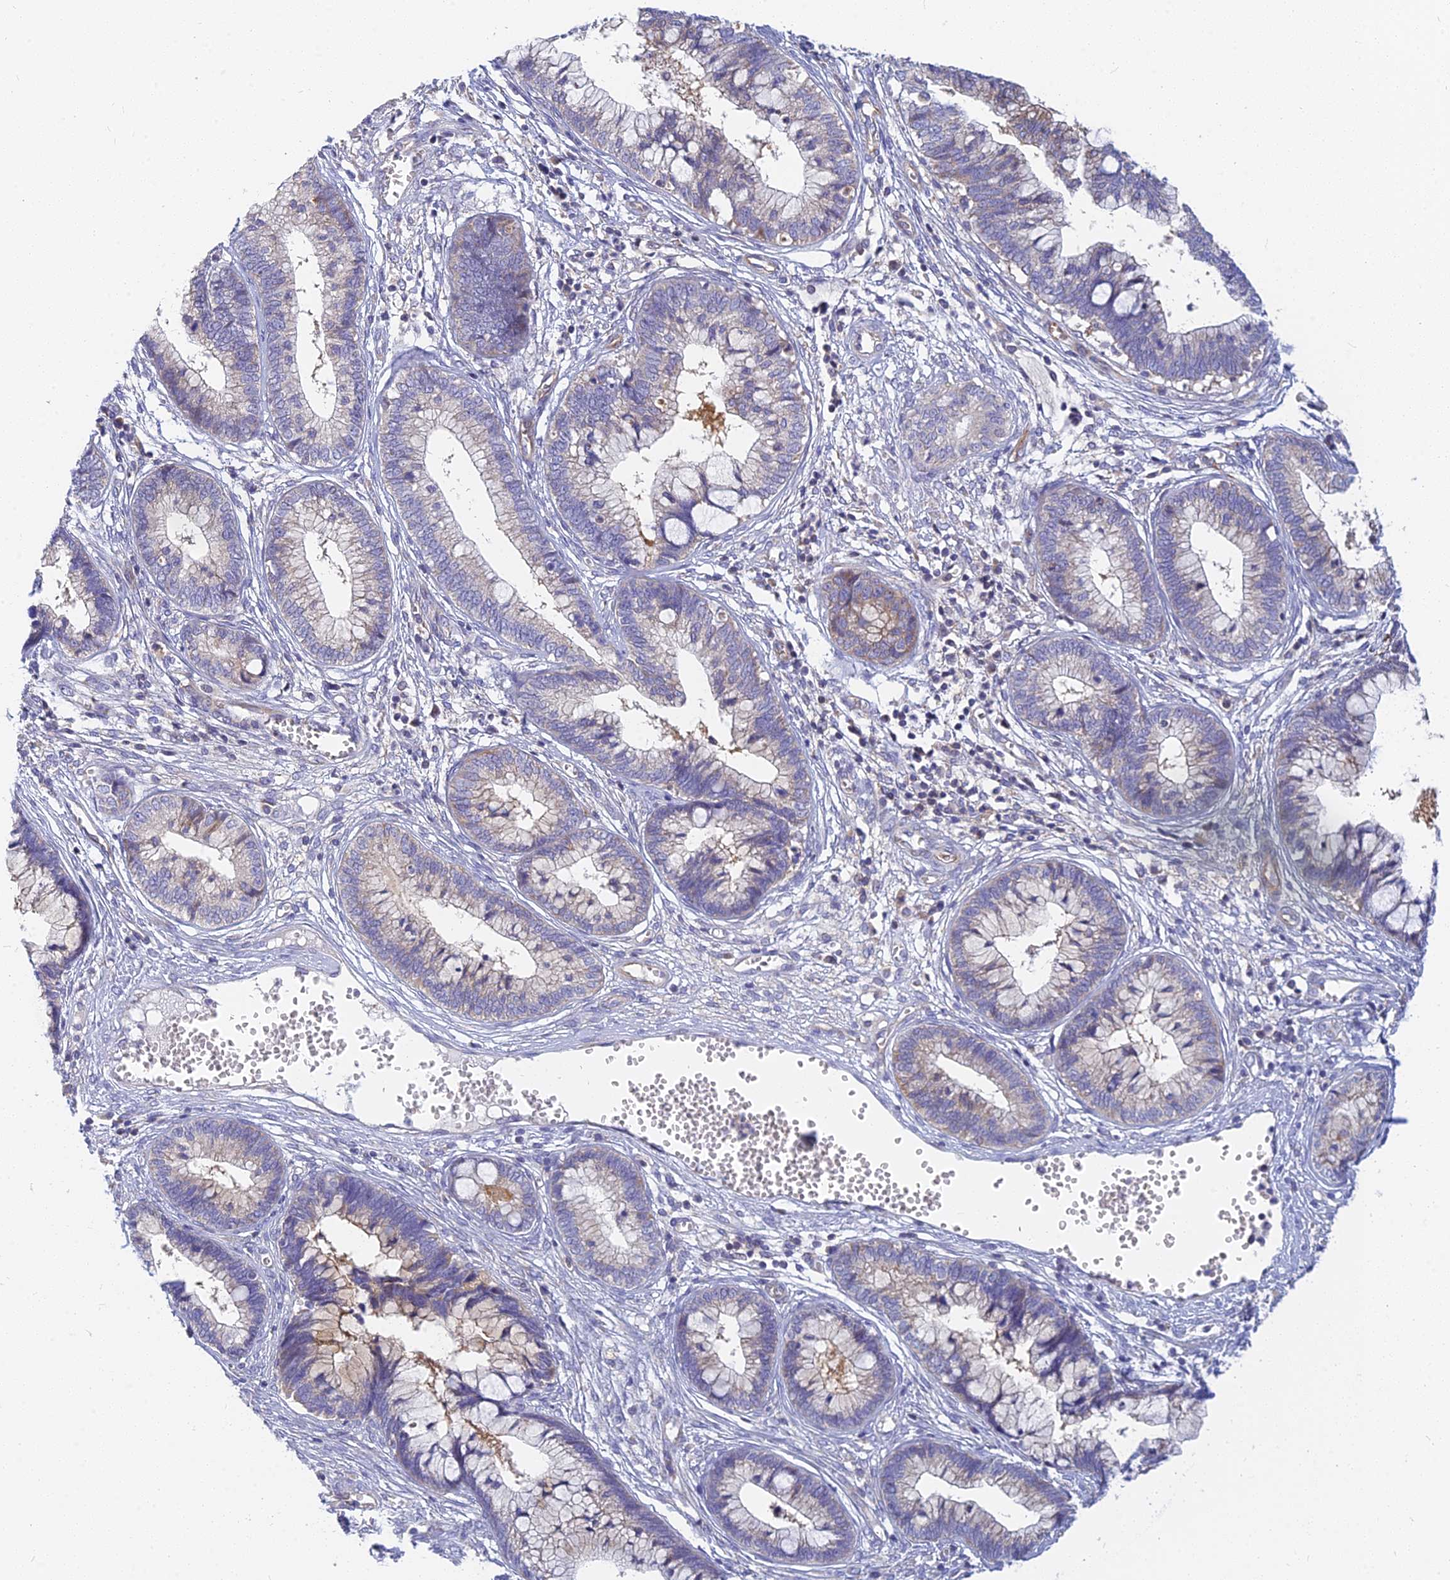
{"staining": {"intensity": "negative", "quantity": "none", "location": "none"}, "tissue": "cervical cancer", "cell_type": "Tumor cells", "image_type": "cancer", "snomed": [{"axis": "morphology", "description": "Adenocarcinoma, NOS"}, {"axis": "topography", "description": "Cervix"}], "caption": "IHC of cervical cancer (adenocarcinoma) exhibits no staining in tumor cells.", "gene": "CACNA1B", "patient": {"sex": "female", "age": 44}}